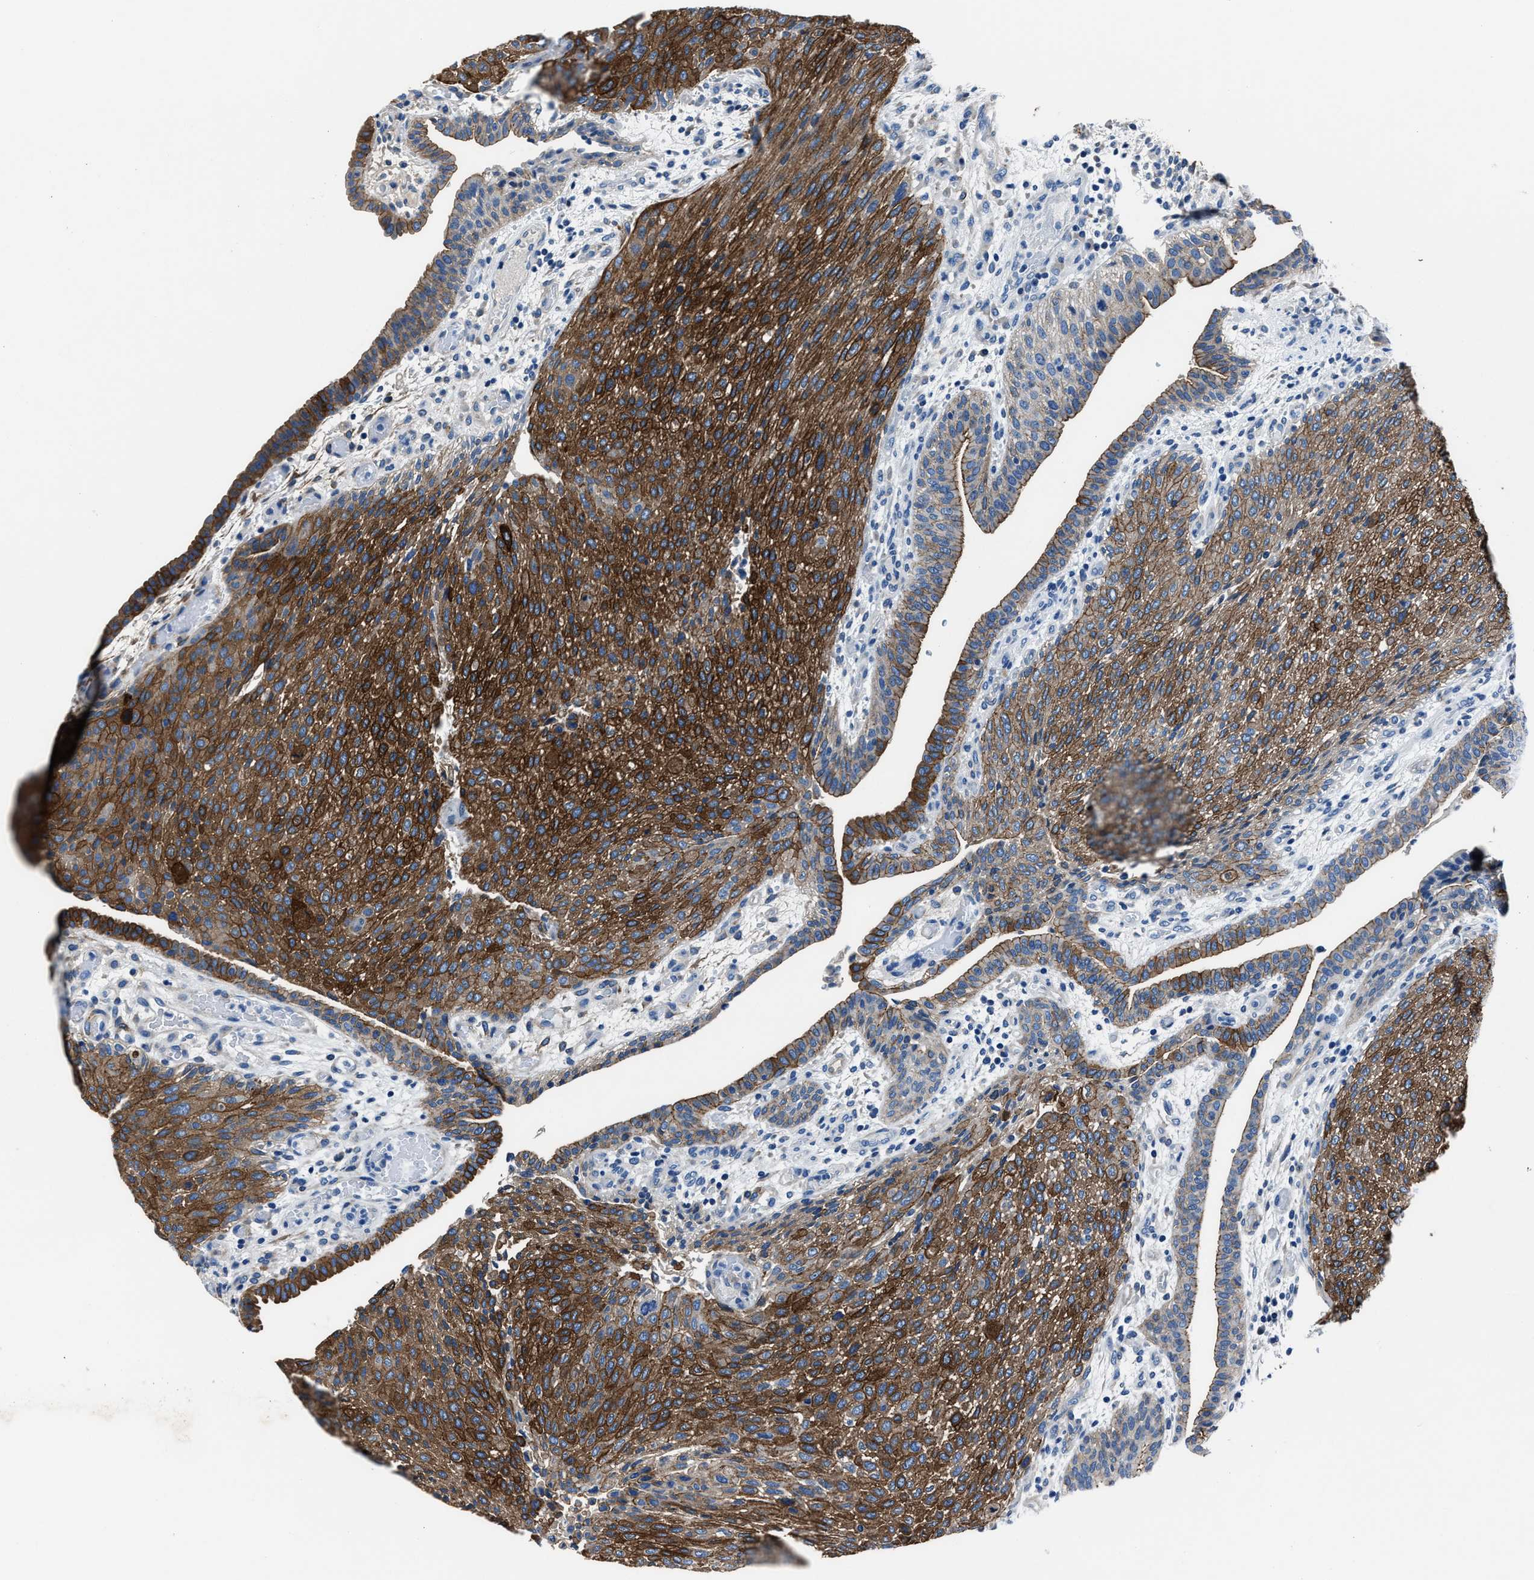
{"staining": {"intensity": "strong", "quantity": ">75%", "location": "cytoplasmic/membranous"}, "tissue": "urothelial cancer", "cell_type": "Tumor cells", "image_type": "cancer", "snomed": [{"axis": "morphology", "description": "Urothelial carcinoma, Low grade"}, {"axis": "morphology", "description": "Urothelial carcinoma, High grade"}, {"axis": "topography", "description": "Urinary bladder"}], "caption": "A histopathology image of high-grade urothelial carcinoma stained for a protein demonstrates strong cytoplasmic/membranous brown staining in tumor cells.", "gene": "LMO7", "patient": {"sex": "male", "age": 35}}